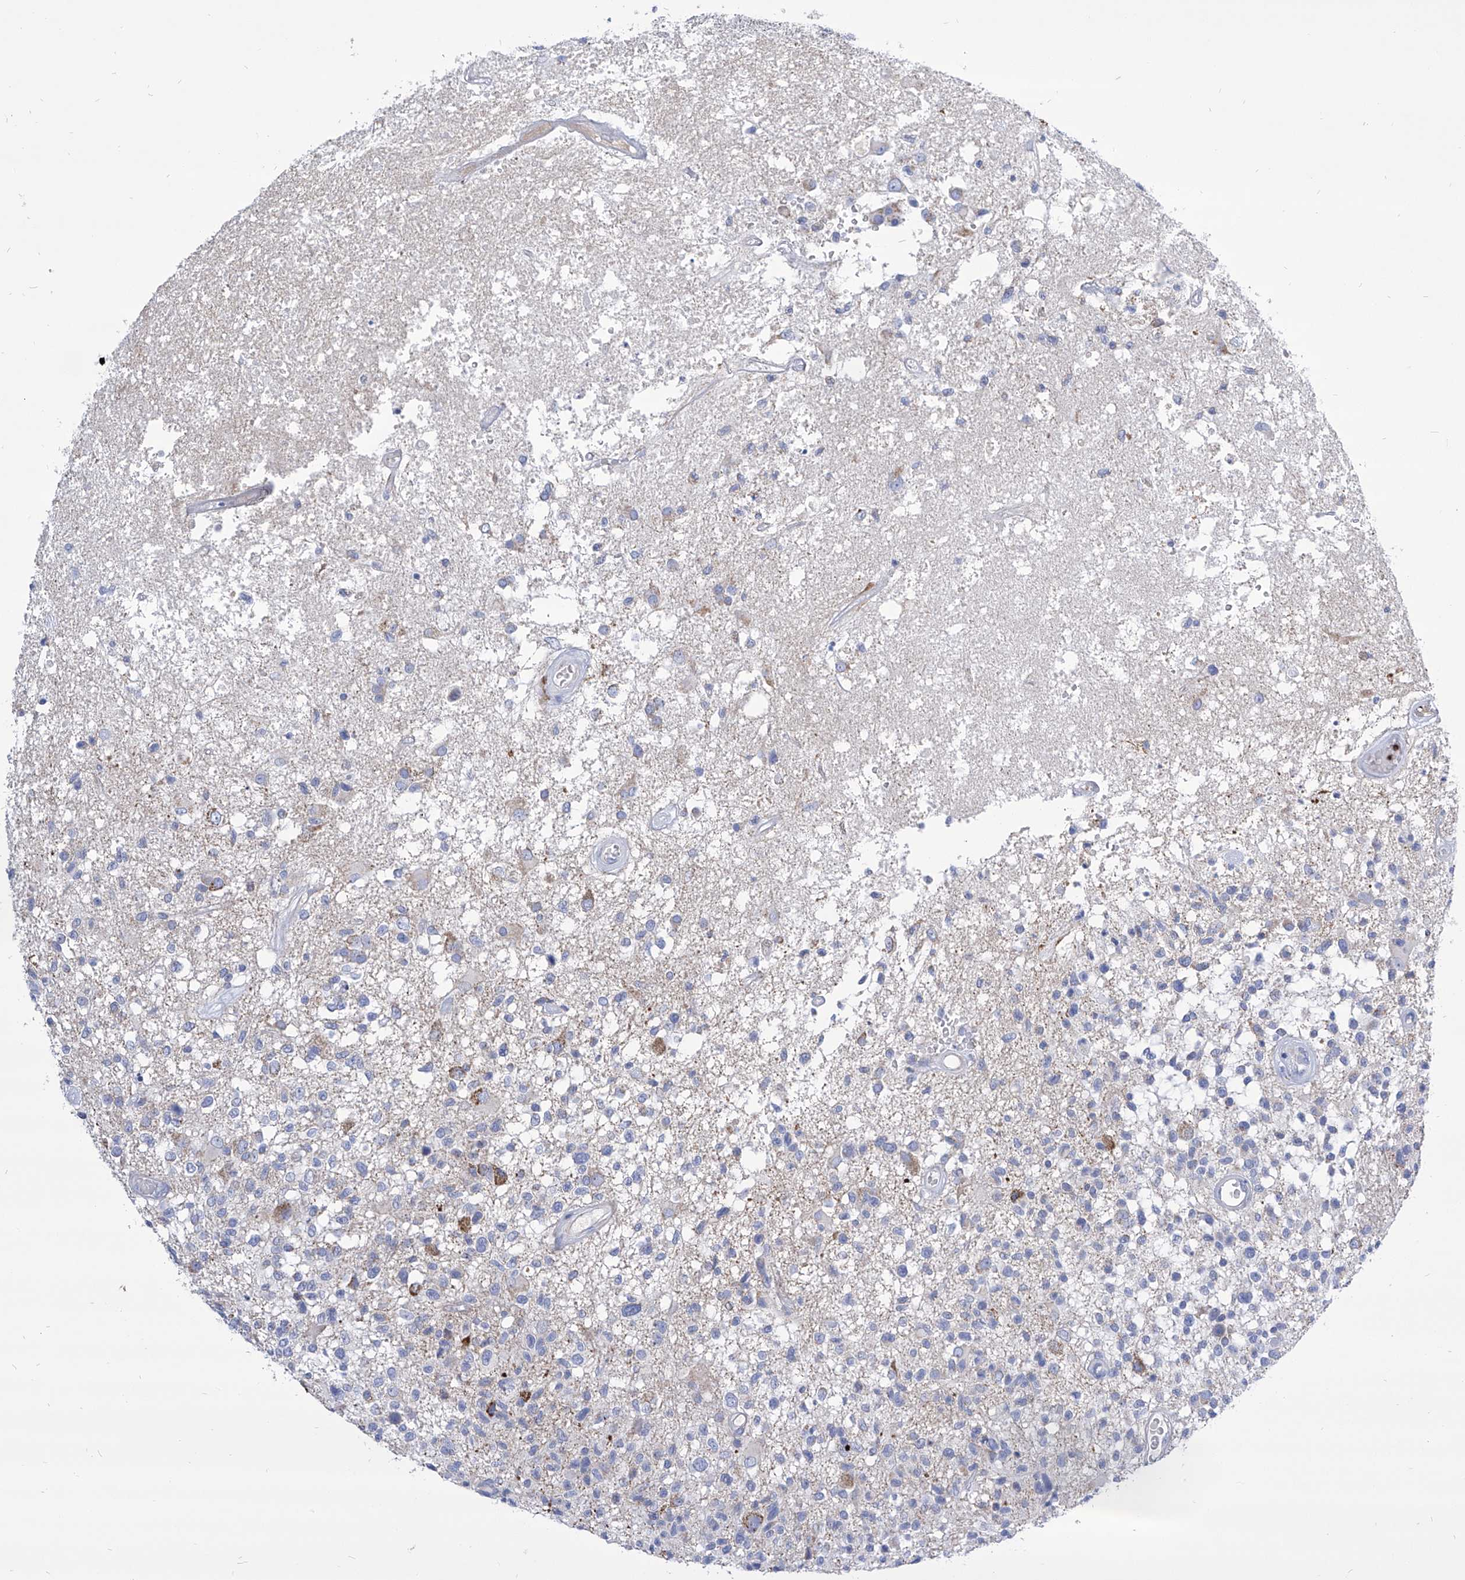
{"staining": {"intensity": "negative", "quantity": "none", "location": "none"}, "tissue": "glioma", "cell_type": "Tumor cells", "image_type": "cancer", "snomed": [{"axis": "morphology", "description": "Glioma, malignant, High grade"}, {"axis": "morphology", "description": "Glioblastoma, NOS"}, {"axis": "topography", "description": "Brain"}], "caption": "DAB (3,3'-diaminobenzidine) immunohistochemical staining of human glioblastoma demonstrates no significant expression in tumor cells.", "gene": "COQ3", "patient": {"sex": "male", "age": 60}}